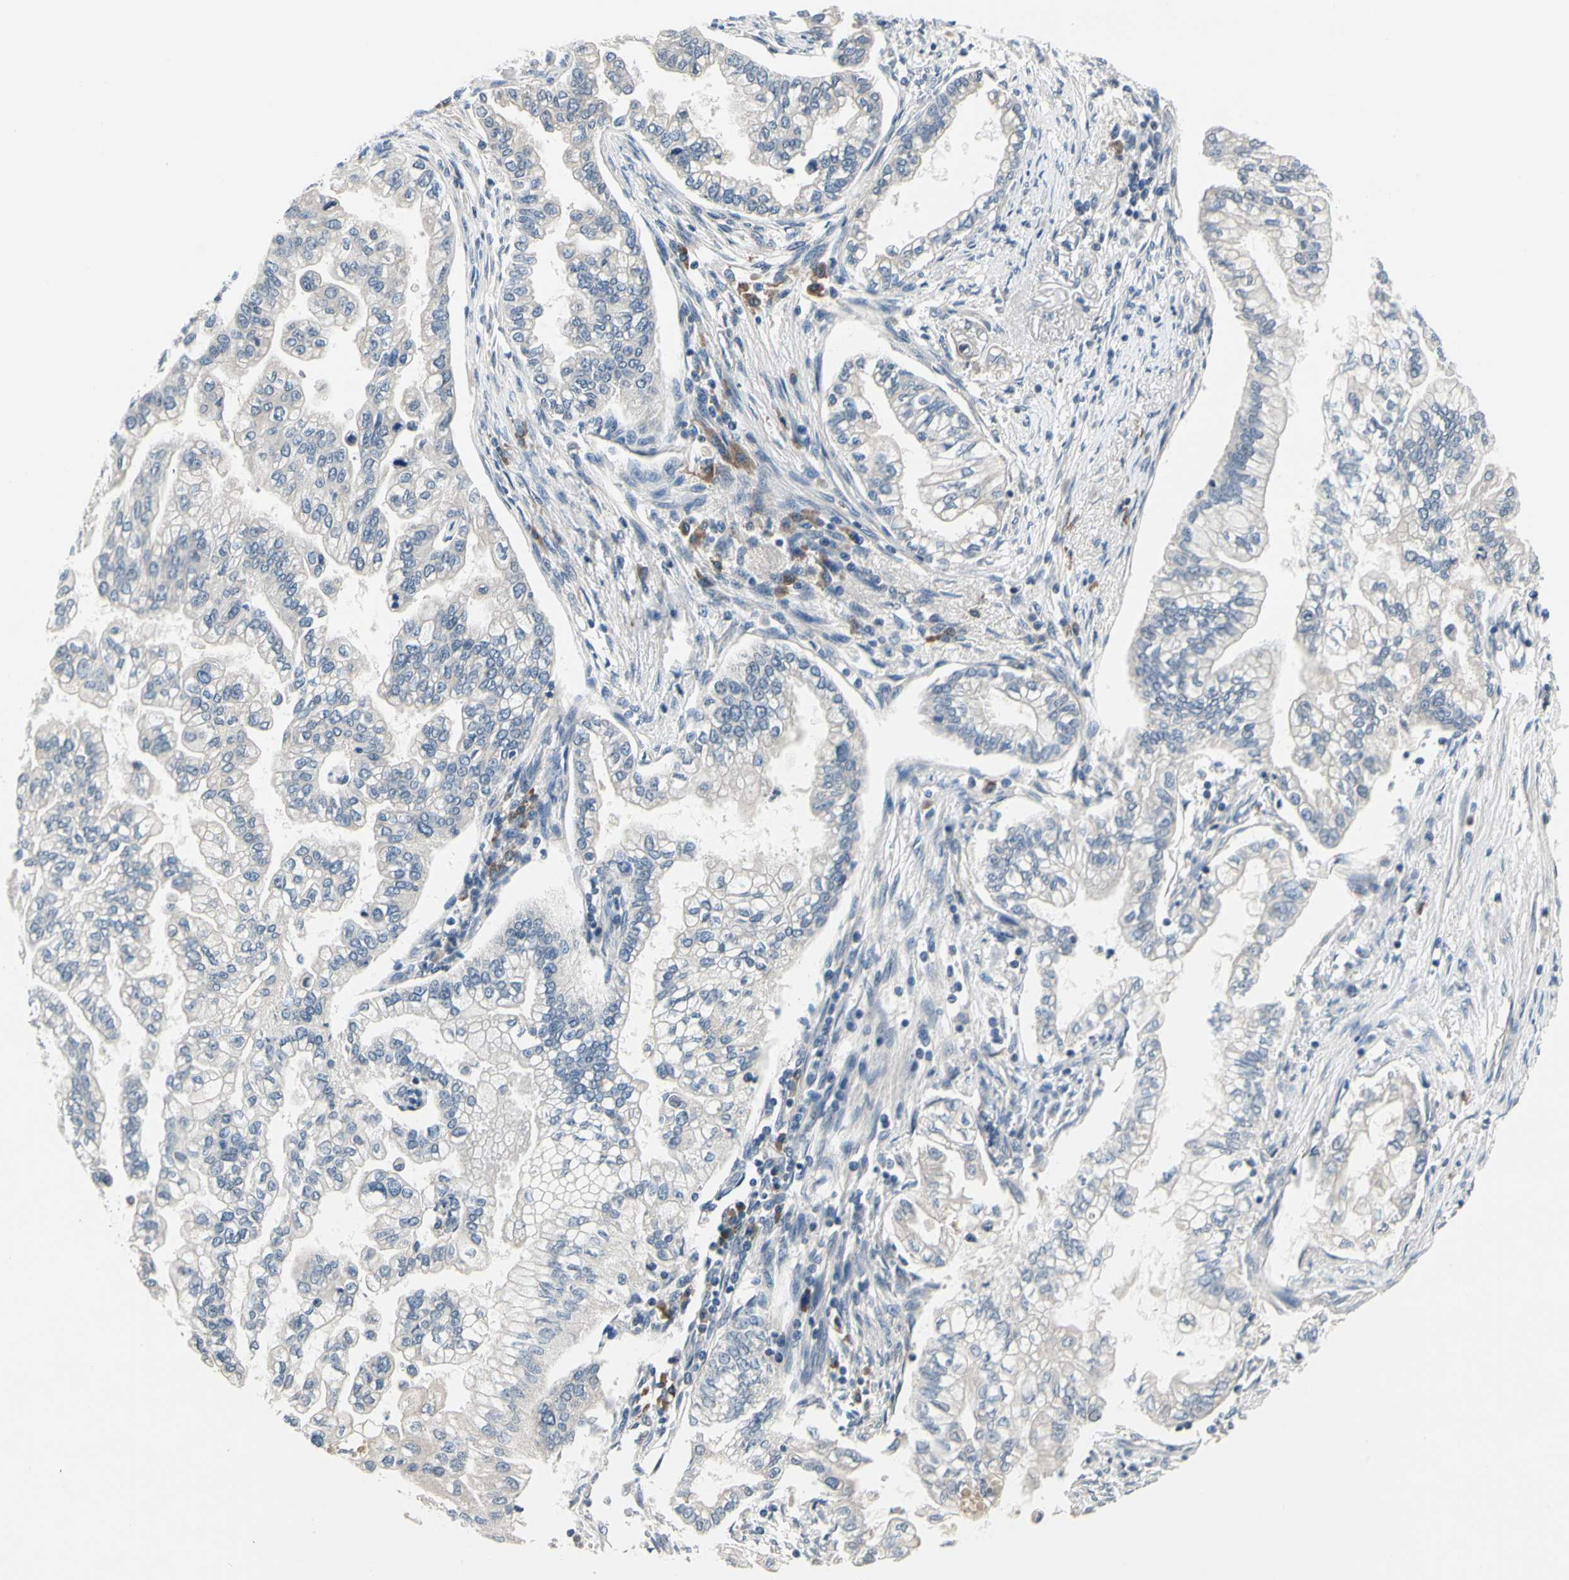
{"staining": {"intensity": "negative", "quantity": "none", "location": "none"}, "tissue": "pancreatic cancer", "cell_type": "Tumor cells", "image_type": "cancer", "snomed": [{"axis": "morphology", "description": "Normal tissue, NOS"}, {"axis": "topography", "description": "Pancreas"}], "caption": "Pancreatic cancer was stained to show a protein in brown. There is no significant staining in tumor cells.", "gene": "SELENOK", "patient": {"sex": "male", "age": 42}}